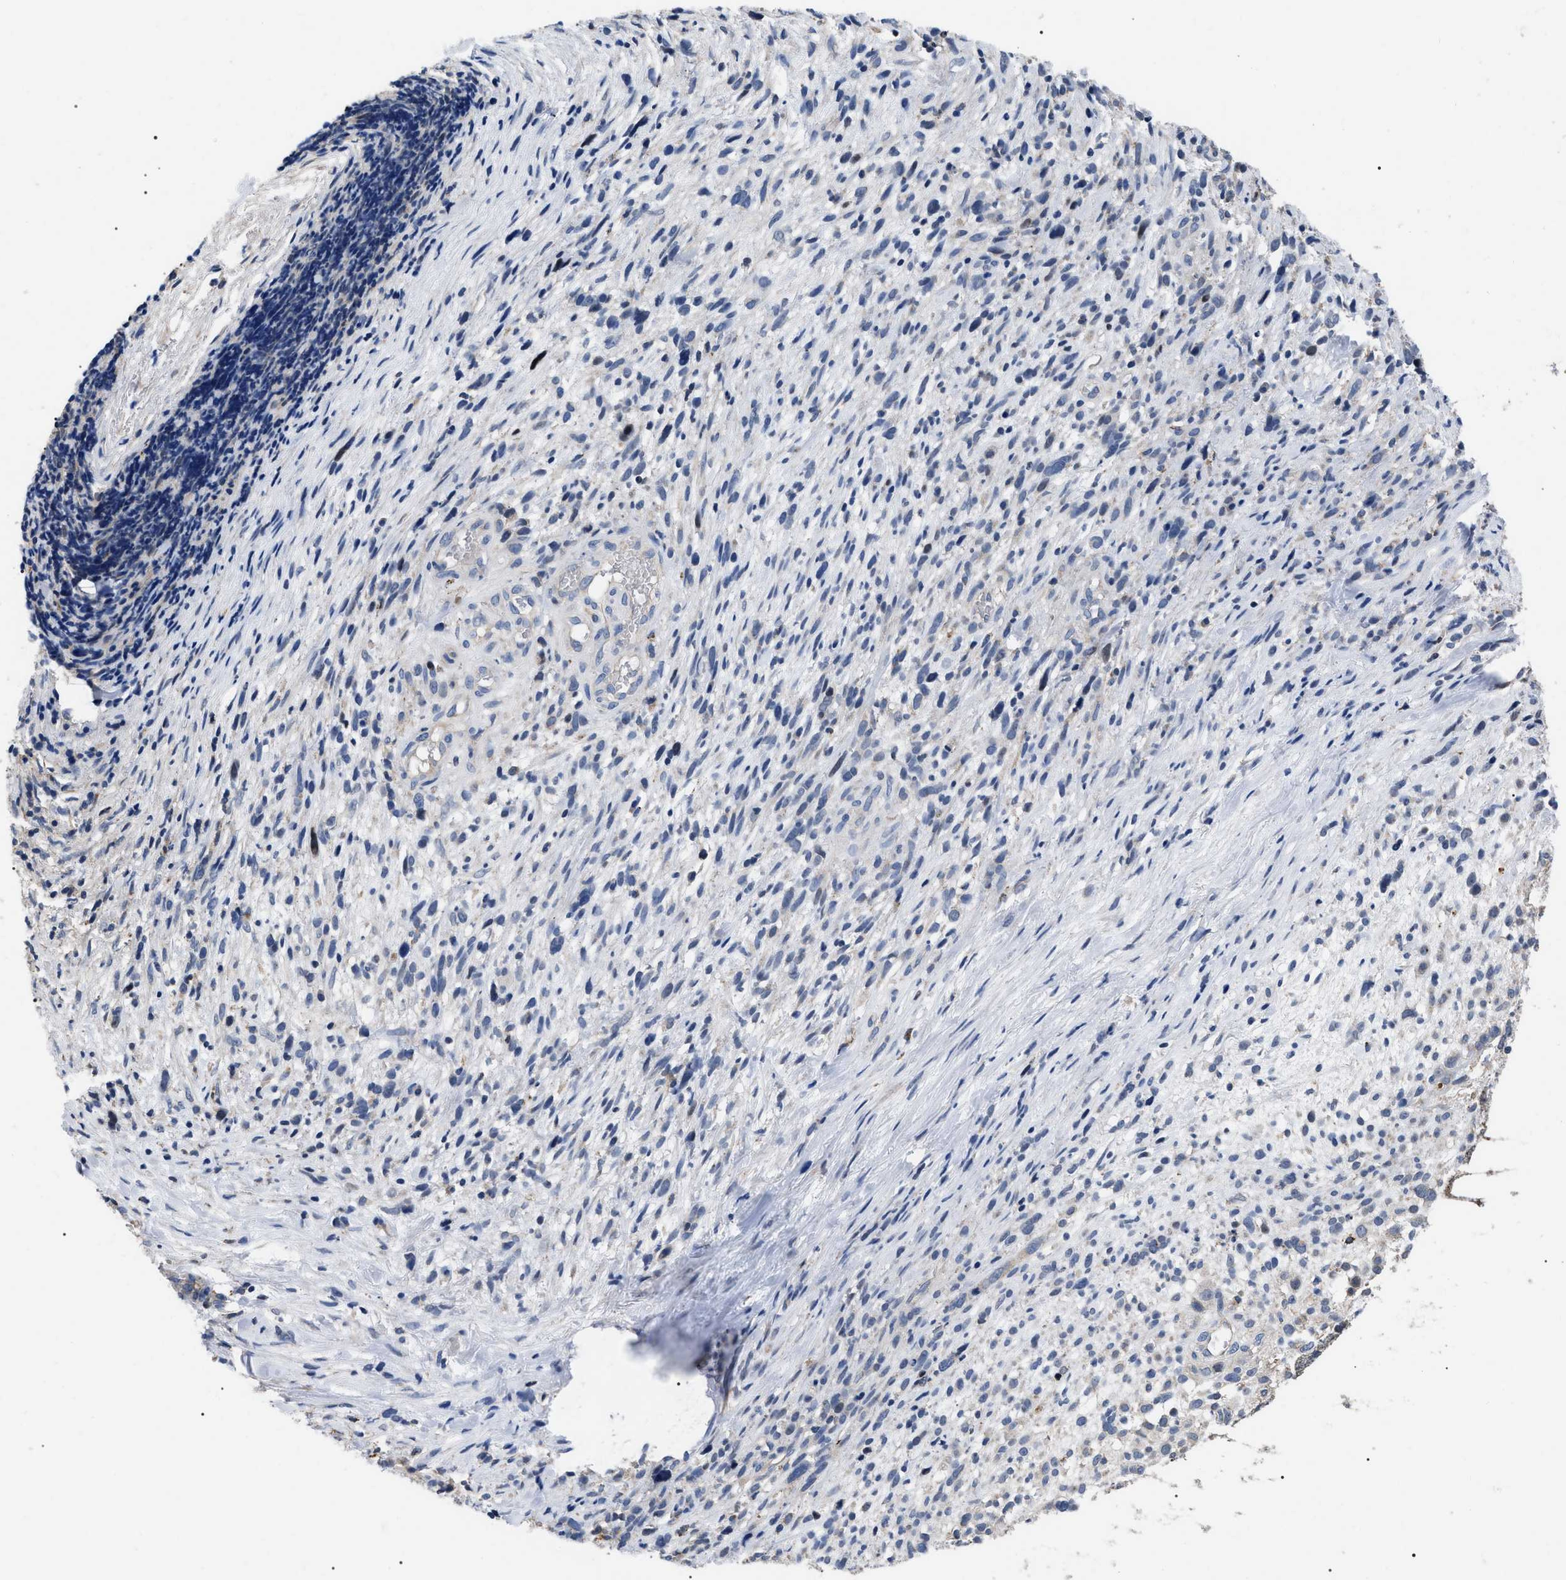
{"staining": {"intensity": "negative", "quantity": "none", "location": "none"}, "tissue": "melanoma", "cell_type": "Tumor cells", "image_type": "cancer", "snomed": [{"axis": "morphology", "description": "Malignant melanoma, NOS"}, {"axis": "topography", "description": "Skin"}], "caption": "Tumor cells show no significant expression in malignant melanoma.", "gene": "FAM171A2", "patient": {"sex": "female", "age": 55}}